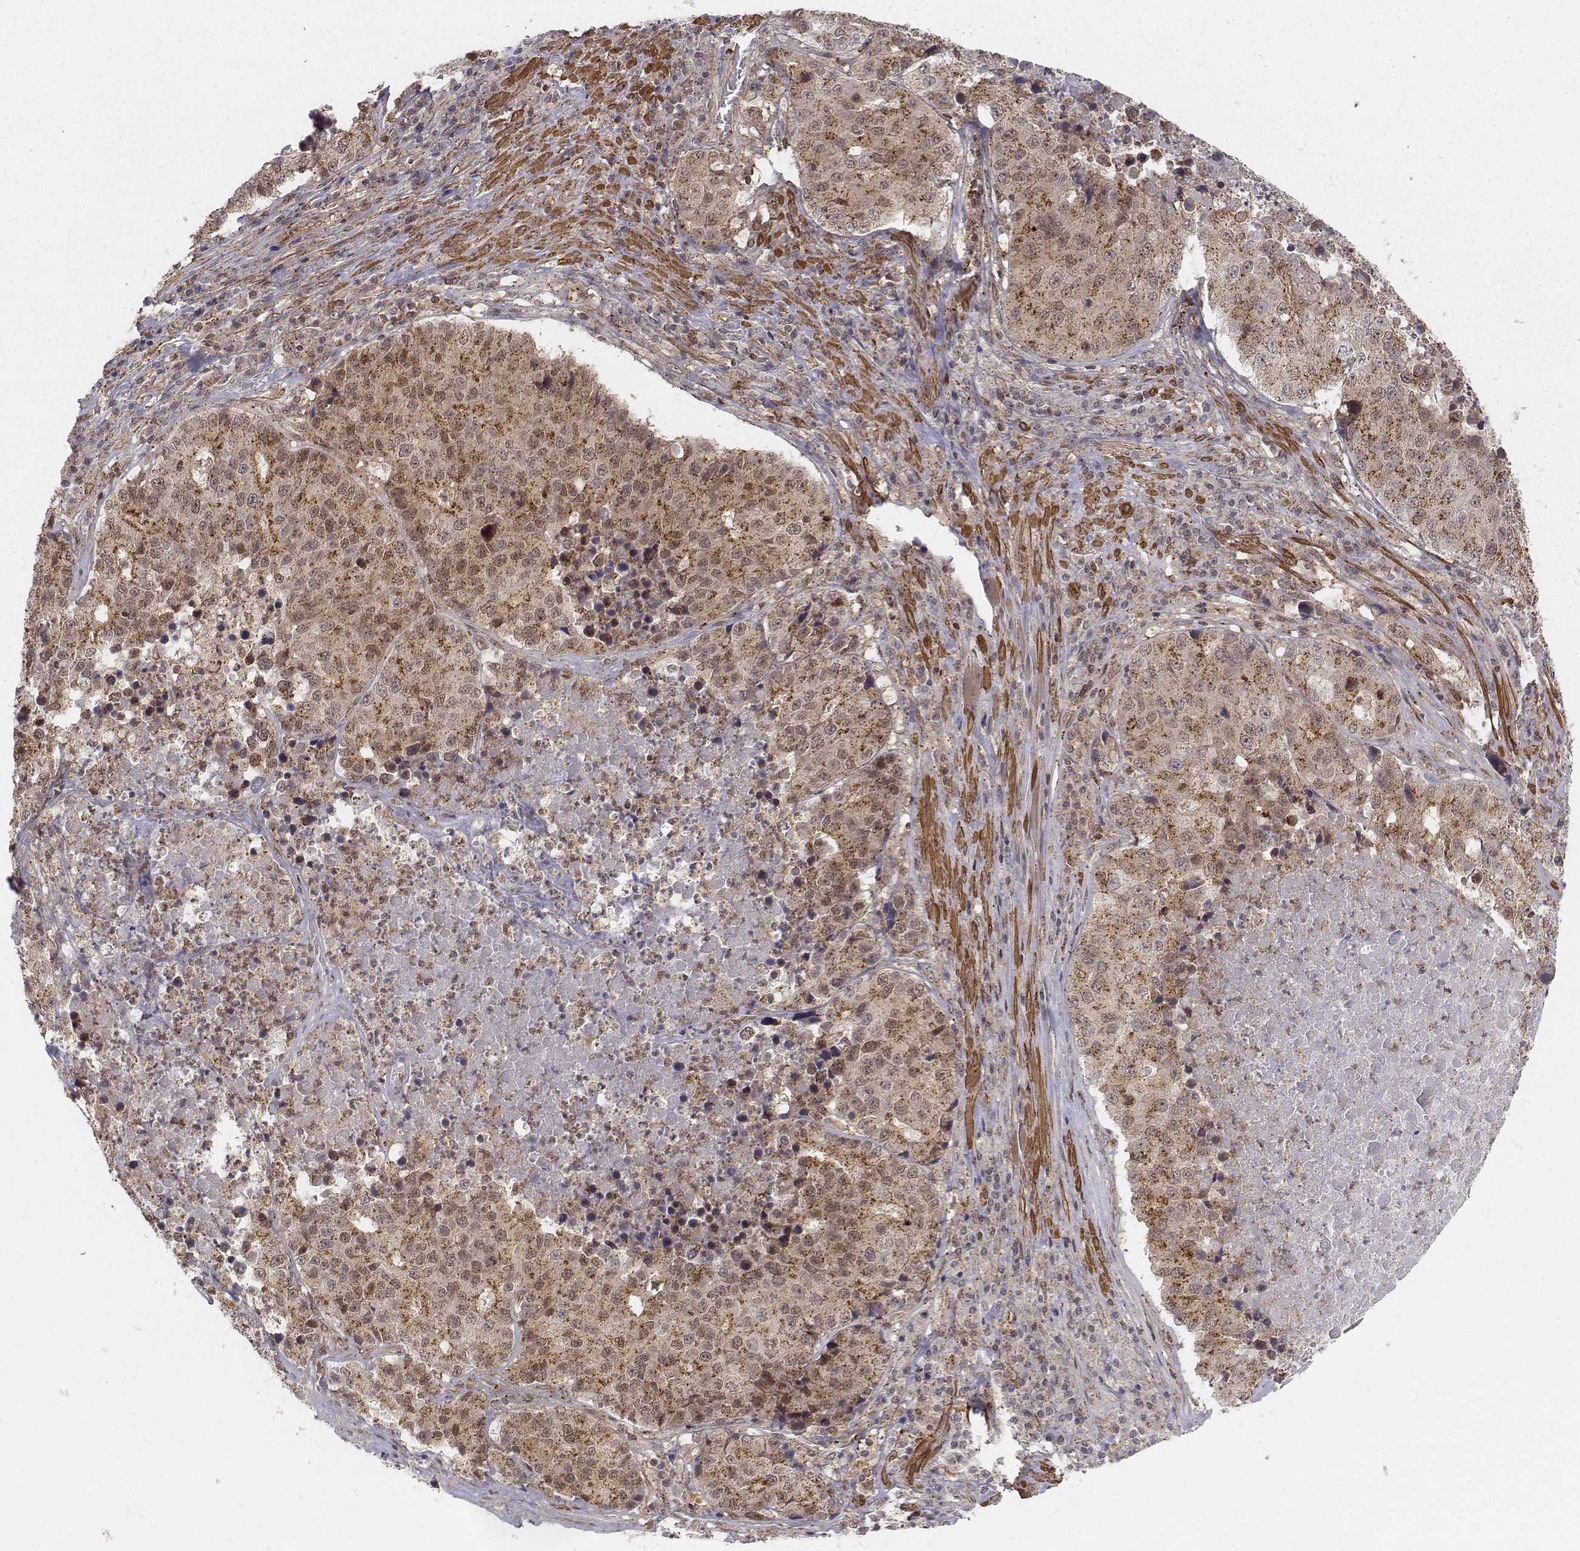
{"staining": {"intensity": "moderate", "quantity": ">75%", "location": "cytoplasmic/membranous,nuclear"}, "tissue": "stomach cancer", "cell_type": "Tumor cells", "image_type": "cancer", "snomed": [{"axis": "morphology", "description": "Adenocarcinoma, NOS"}, {"axis": "topography", "description": "Stomach"}], "caption": "IHC of adenocarcinoma (stomach) reveals medium levels of moderate cytoplasmic/membranous and nuclear positivity in about >75% of tumor cells.", "gene": "ZFYVE19", "patient": {"sex": "male", "age": 71}}